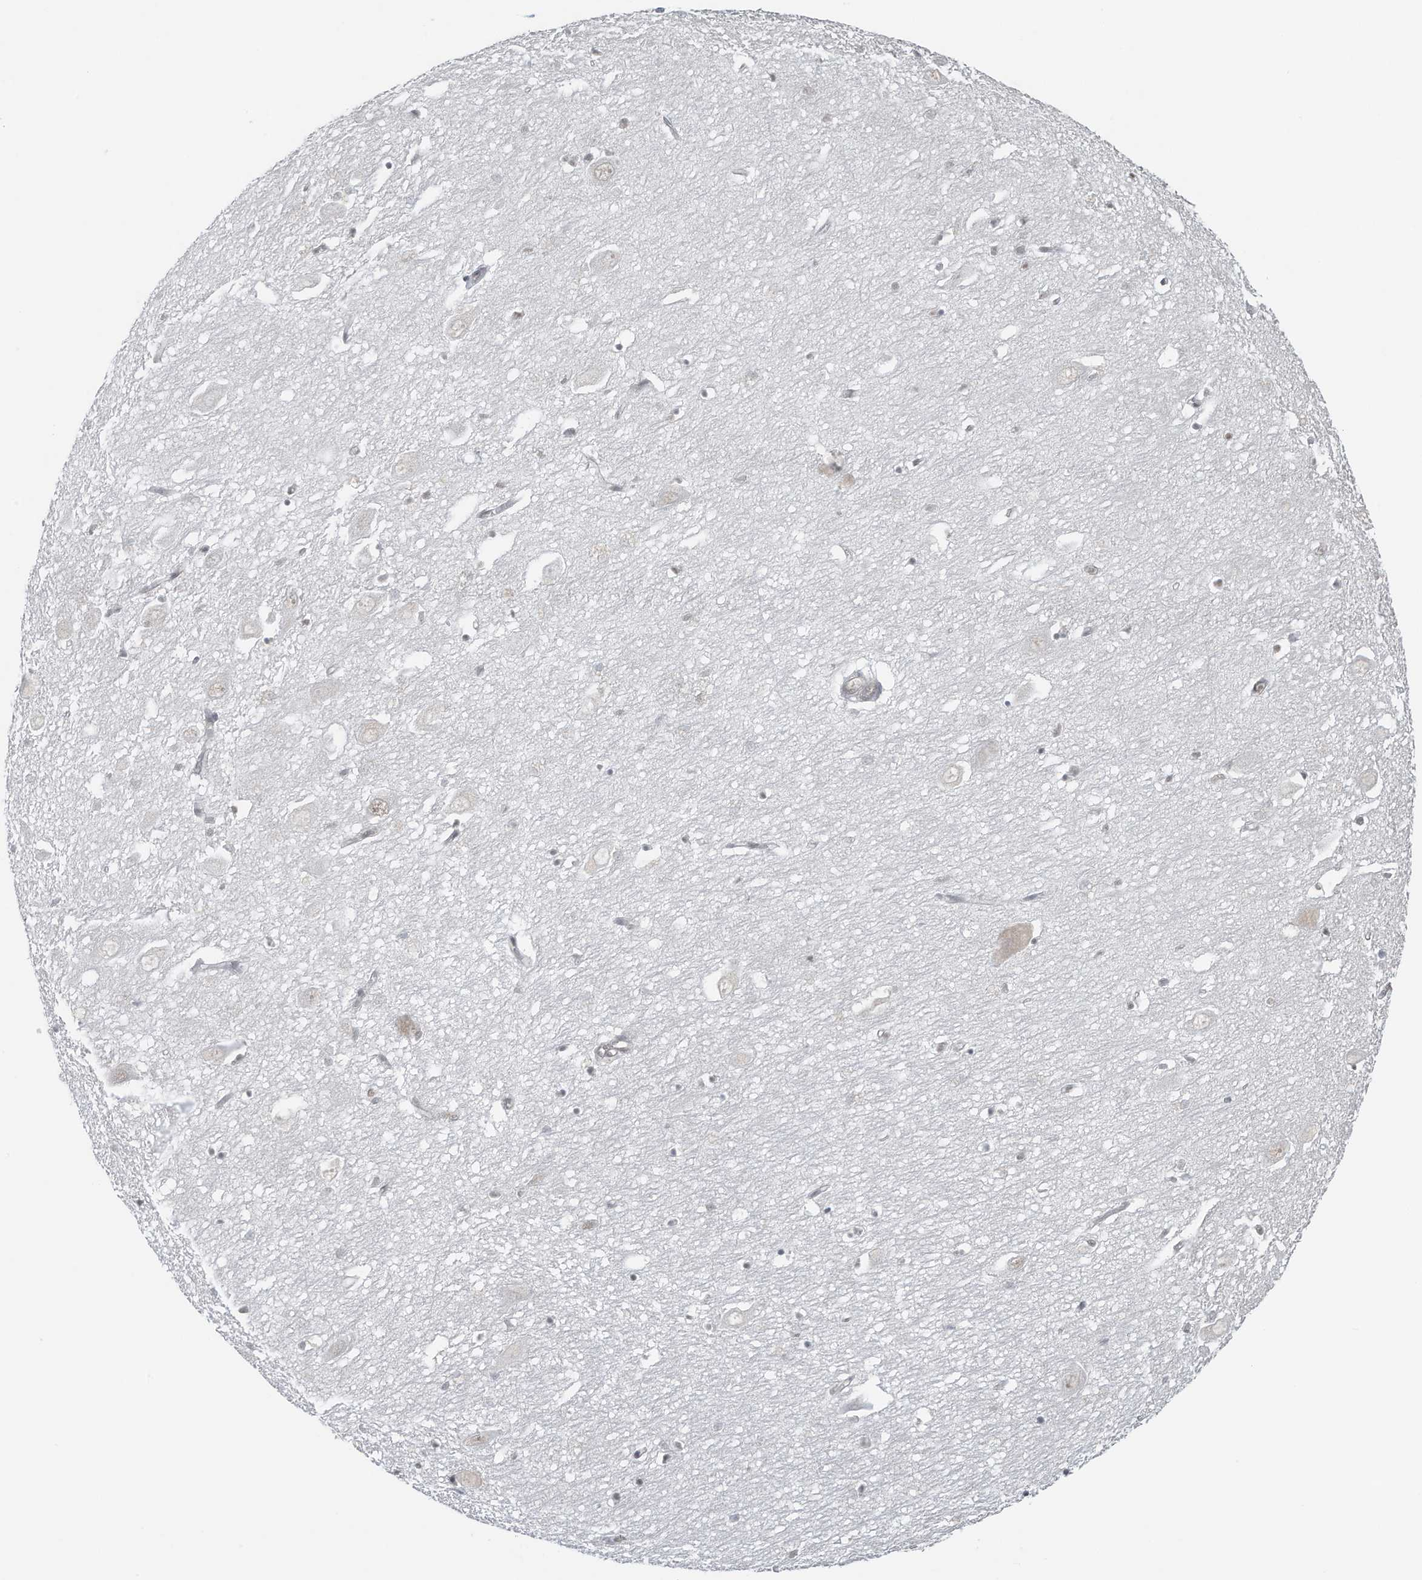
{"staining": {"intensity": "weak", "quantity": "<25%", "location": "nuclear"}, "tissue": "hippocampus", "cell_type": "Glial cells", "image_type": "normal", "snomed": [{"axis": "morphology", "description": "Normal tissue, NOS"}, {"axis": "topography", "description": "Hippocampus"}], "caption": "Immunohistochemistry photomicrograph of unremarkable hippocampus stained for a protein (brown), which displays no staining in glial cells. (Brightfield microscopy of DAB IHC at high magnification).", "gene": "DBR1", "patient": {"sex": "female", "age": 64}}